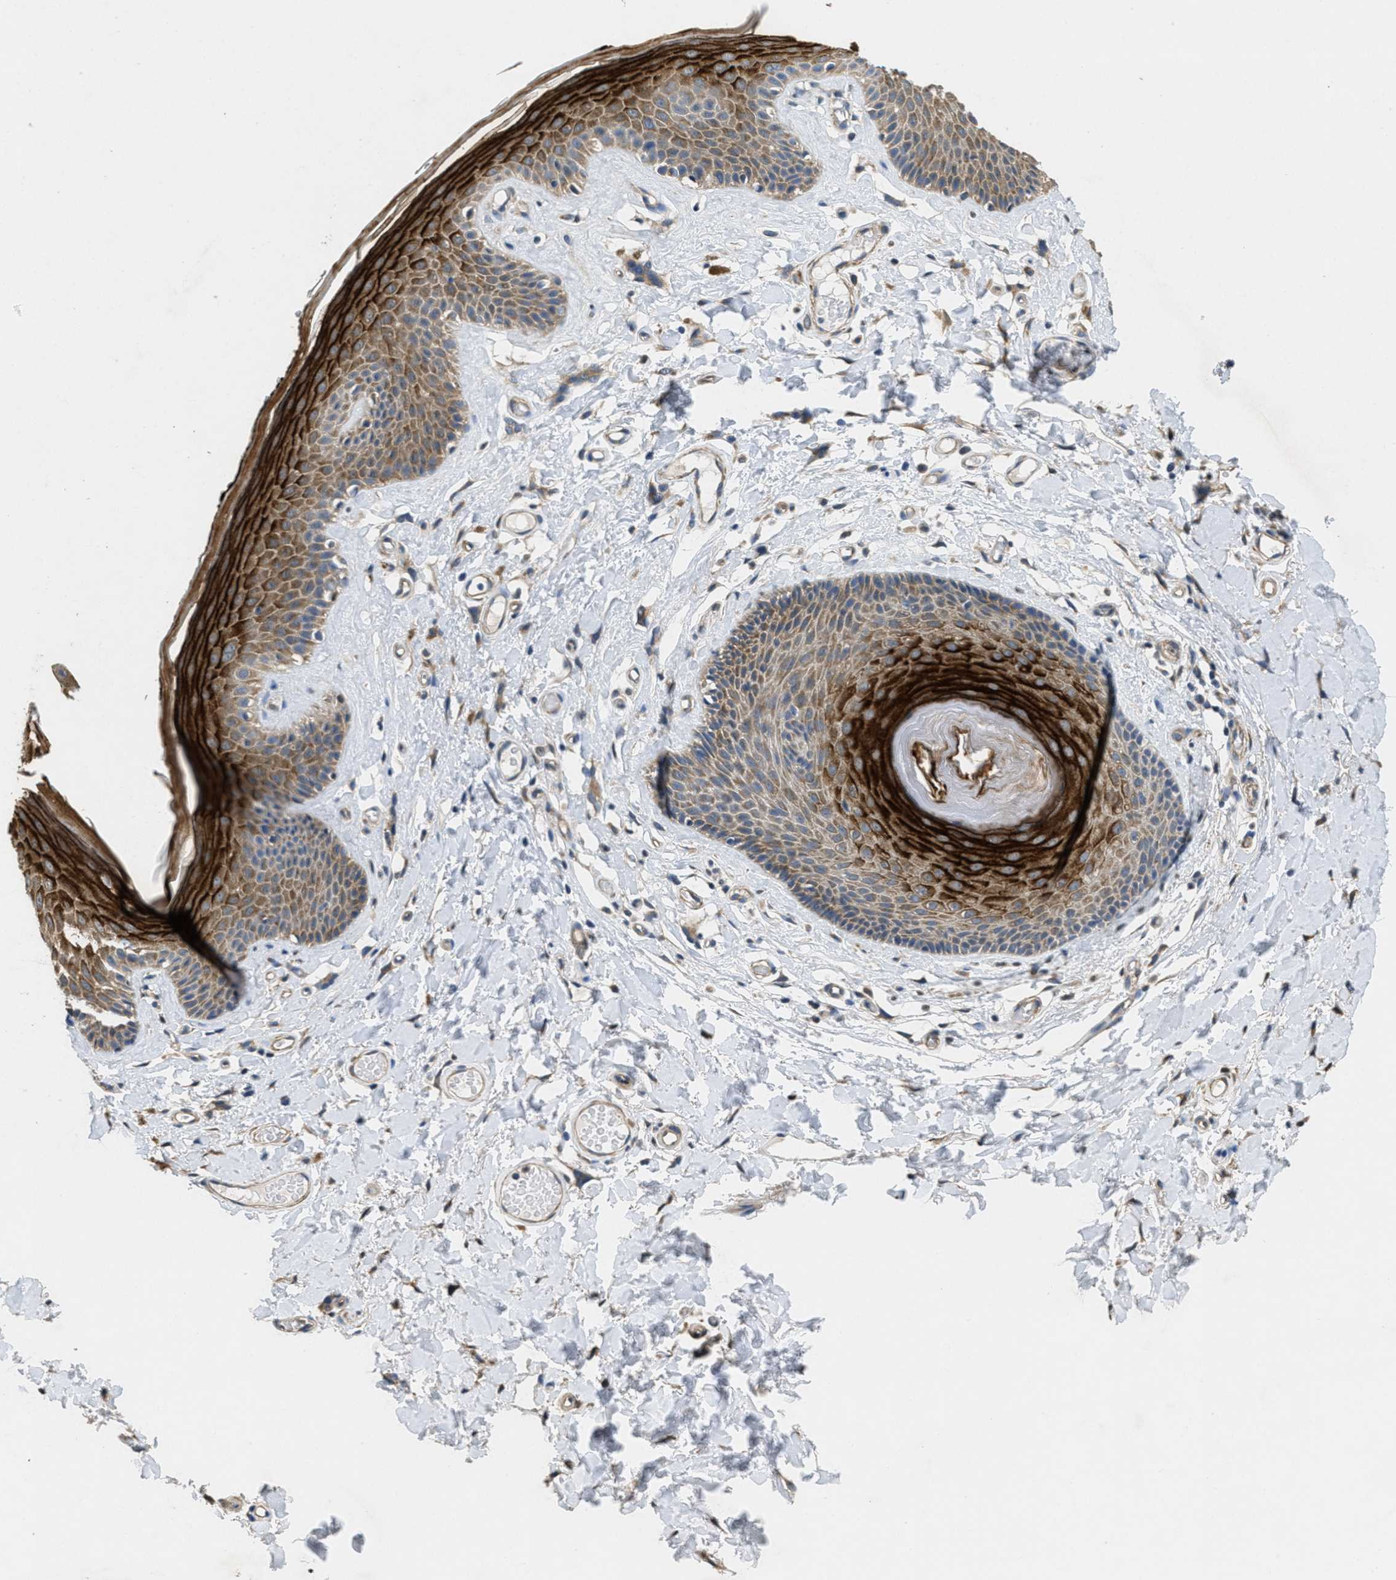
{"staining": {"intensity": "strong", "quantity": "25%-75%", "location": "cytoplasmic/membranous"}, "tissue": "skin", "cell_type": "Epidermal cells", "image_type": "normal", "snomed": [{"axis": "morphology", "description": "Normal tissue, NOS"}, {"axis": "topography", "description": "Vulva"}], "caption": "High-power microscopy captured an IHC image of normal skin, revealing strong cytoplasmic/membranous positivity in approximately 25%-75% of epidermal cells.", "gene": "TOMM70", "patient": {"sex": "female", "age": 73}}